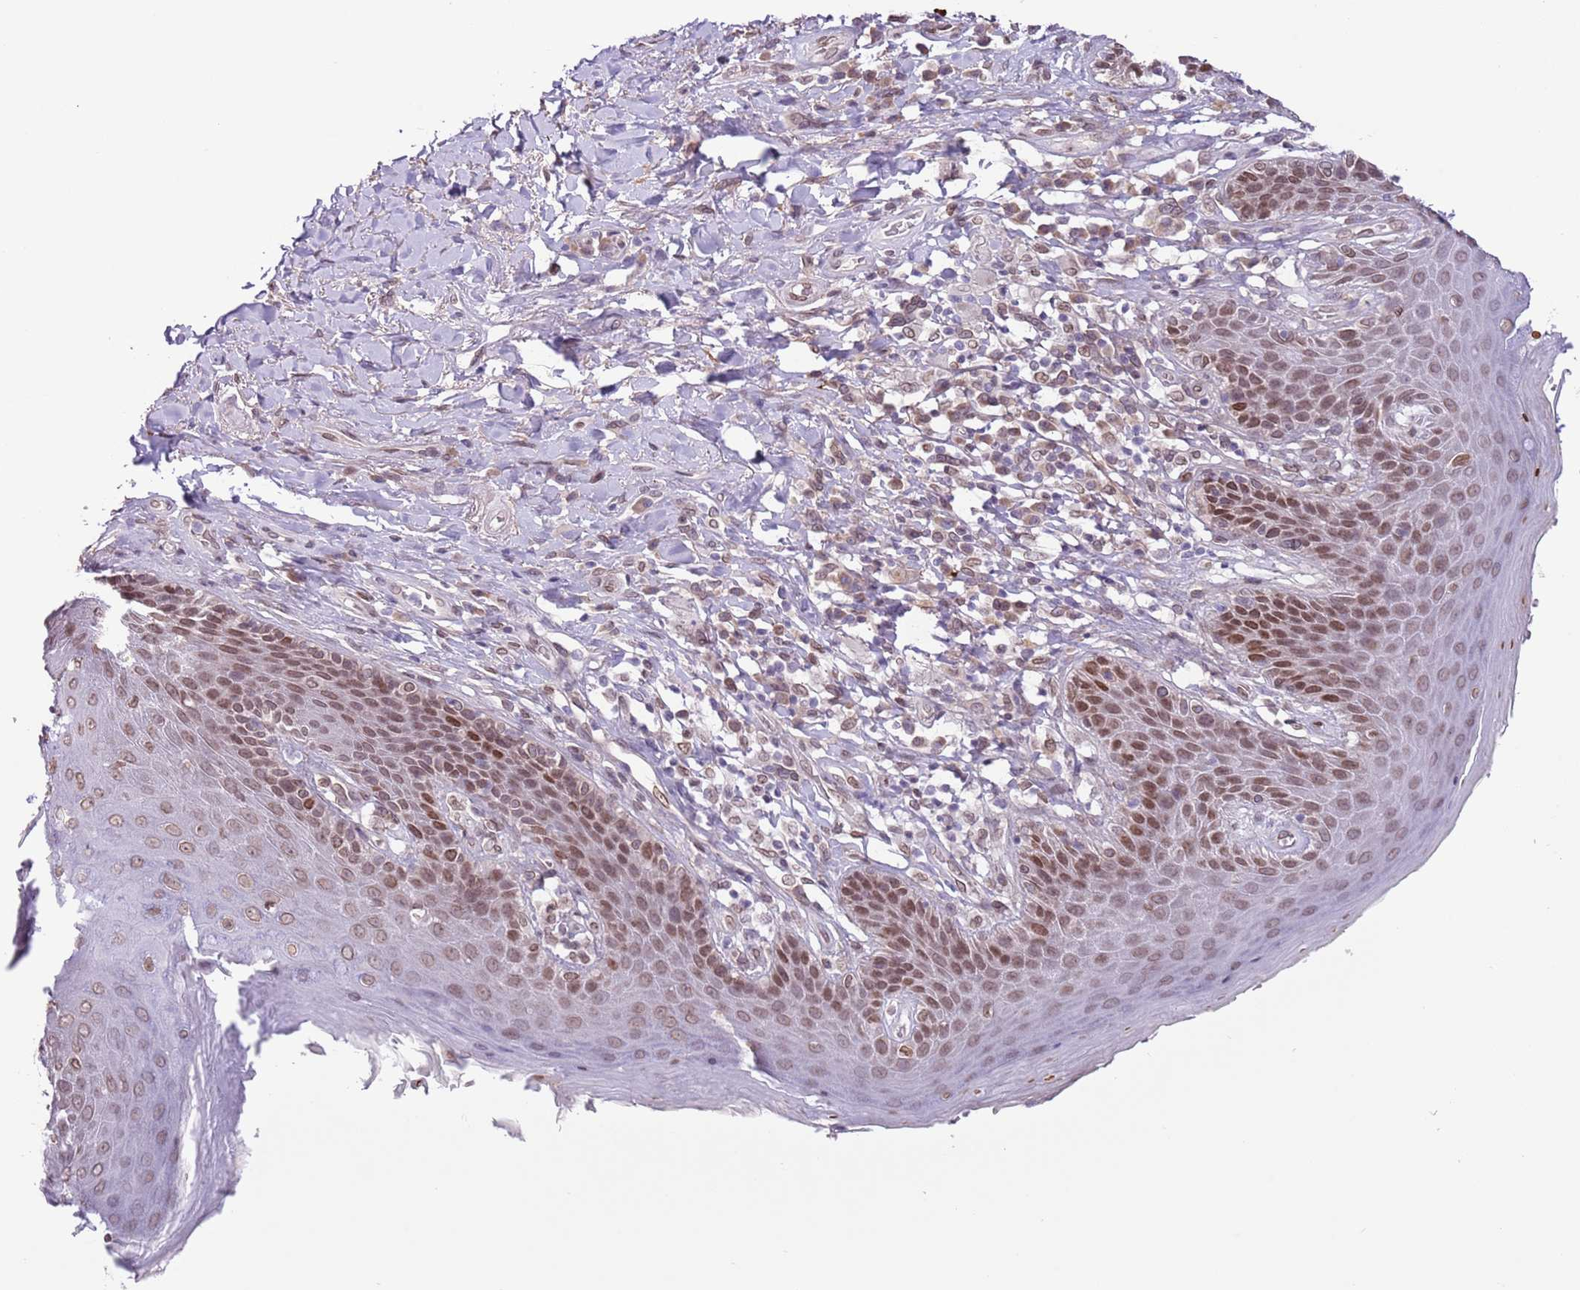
{"staining": {"intensity": "moderate", "quantity": "25%-75%", "location": "nuclear"}, "tissue": "skin", "cell_type": "Epidermal cells", "image_type": "normal", "snomed": [{"axis": "morphology", "description": "Normal tissue, NOS"}, {"axis": "topography", "description": "Anal"}], "caption": "Brown immunohistochemical staining in benign skin demonstrates moderate nuclear expression in approximately 25%-75% of epidermal cells. Using DAB (3,3'-diaminobenzidine) (brown) and hematoxylin (blue) stains, captured at high magnification using brightfield microscopy.", "gene": "ZGLP1", "patient": {"sex": "female", "age": 89}}